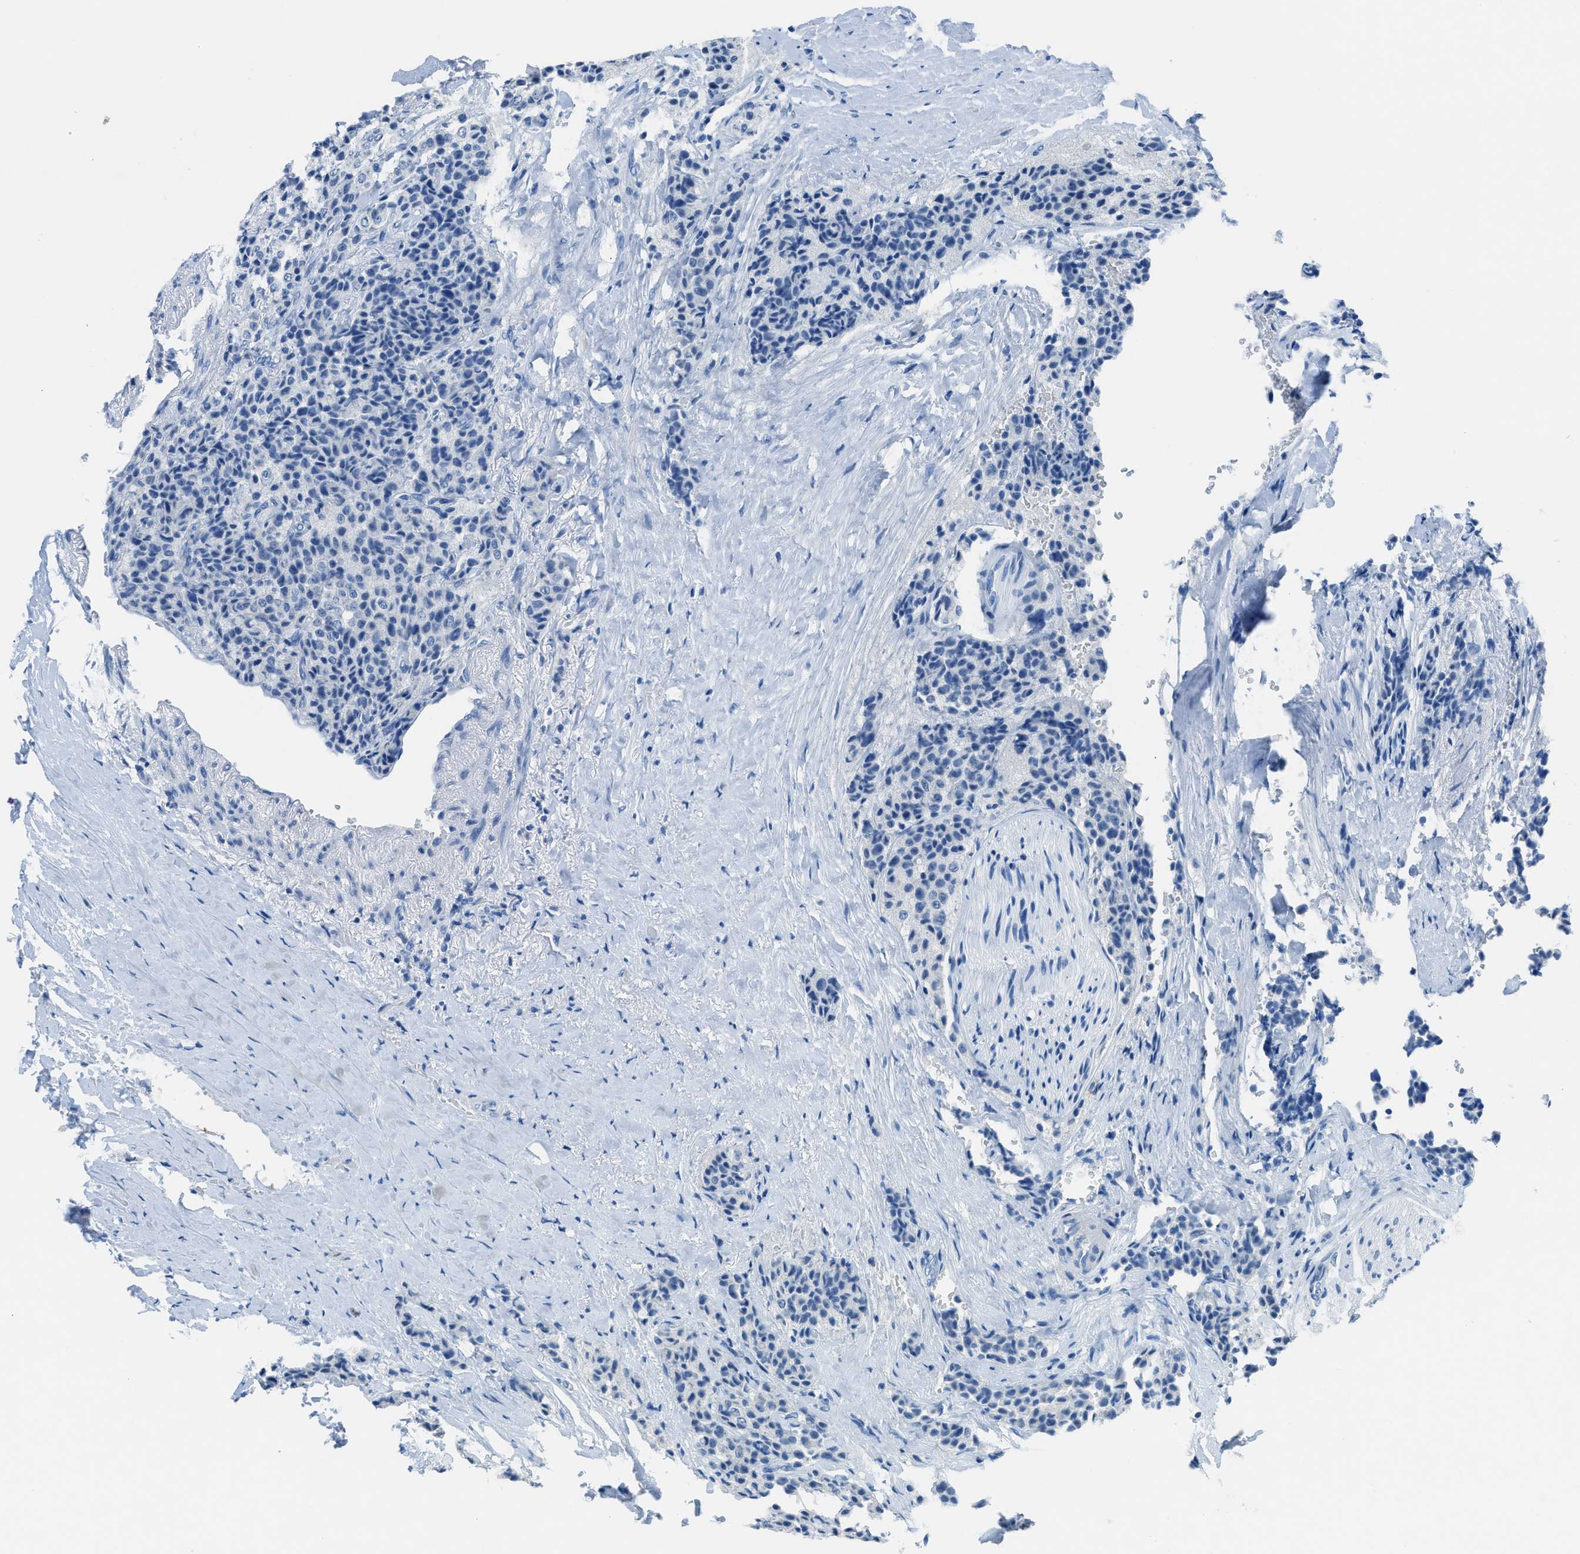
{"staining": {"intensity": "negative", "quantity": "none", "location": "none"}, "tissue": "carcinoid", "cell_type": "Tumor cells", "image_type": "cancer", "snomed": [{"axis": "morphology", "description": "Carcinoid, malignant, NOS"}, {"axis": "topography", "description": "Colon"}], "caption": "IHC micrograph of neoplastic tissue: human malignant carcinoid stained with DAB reveals no significant protein positivity in tumor cells.", "gene": "ACAN", "patient": {"sex": "female", "age": 61}}